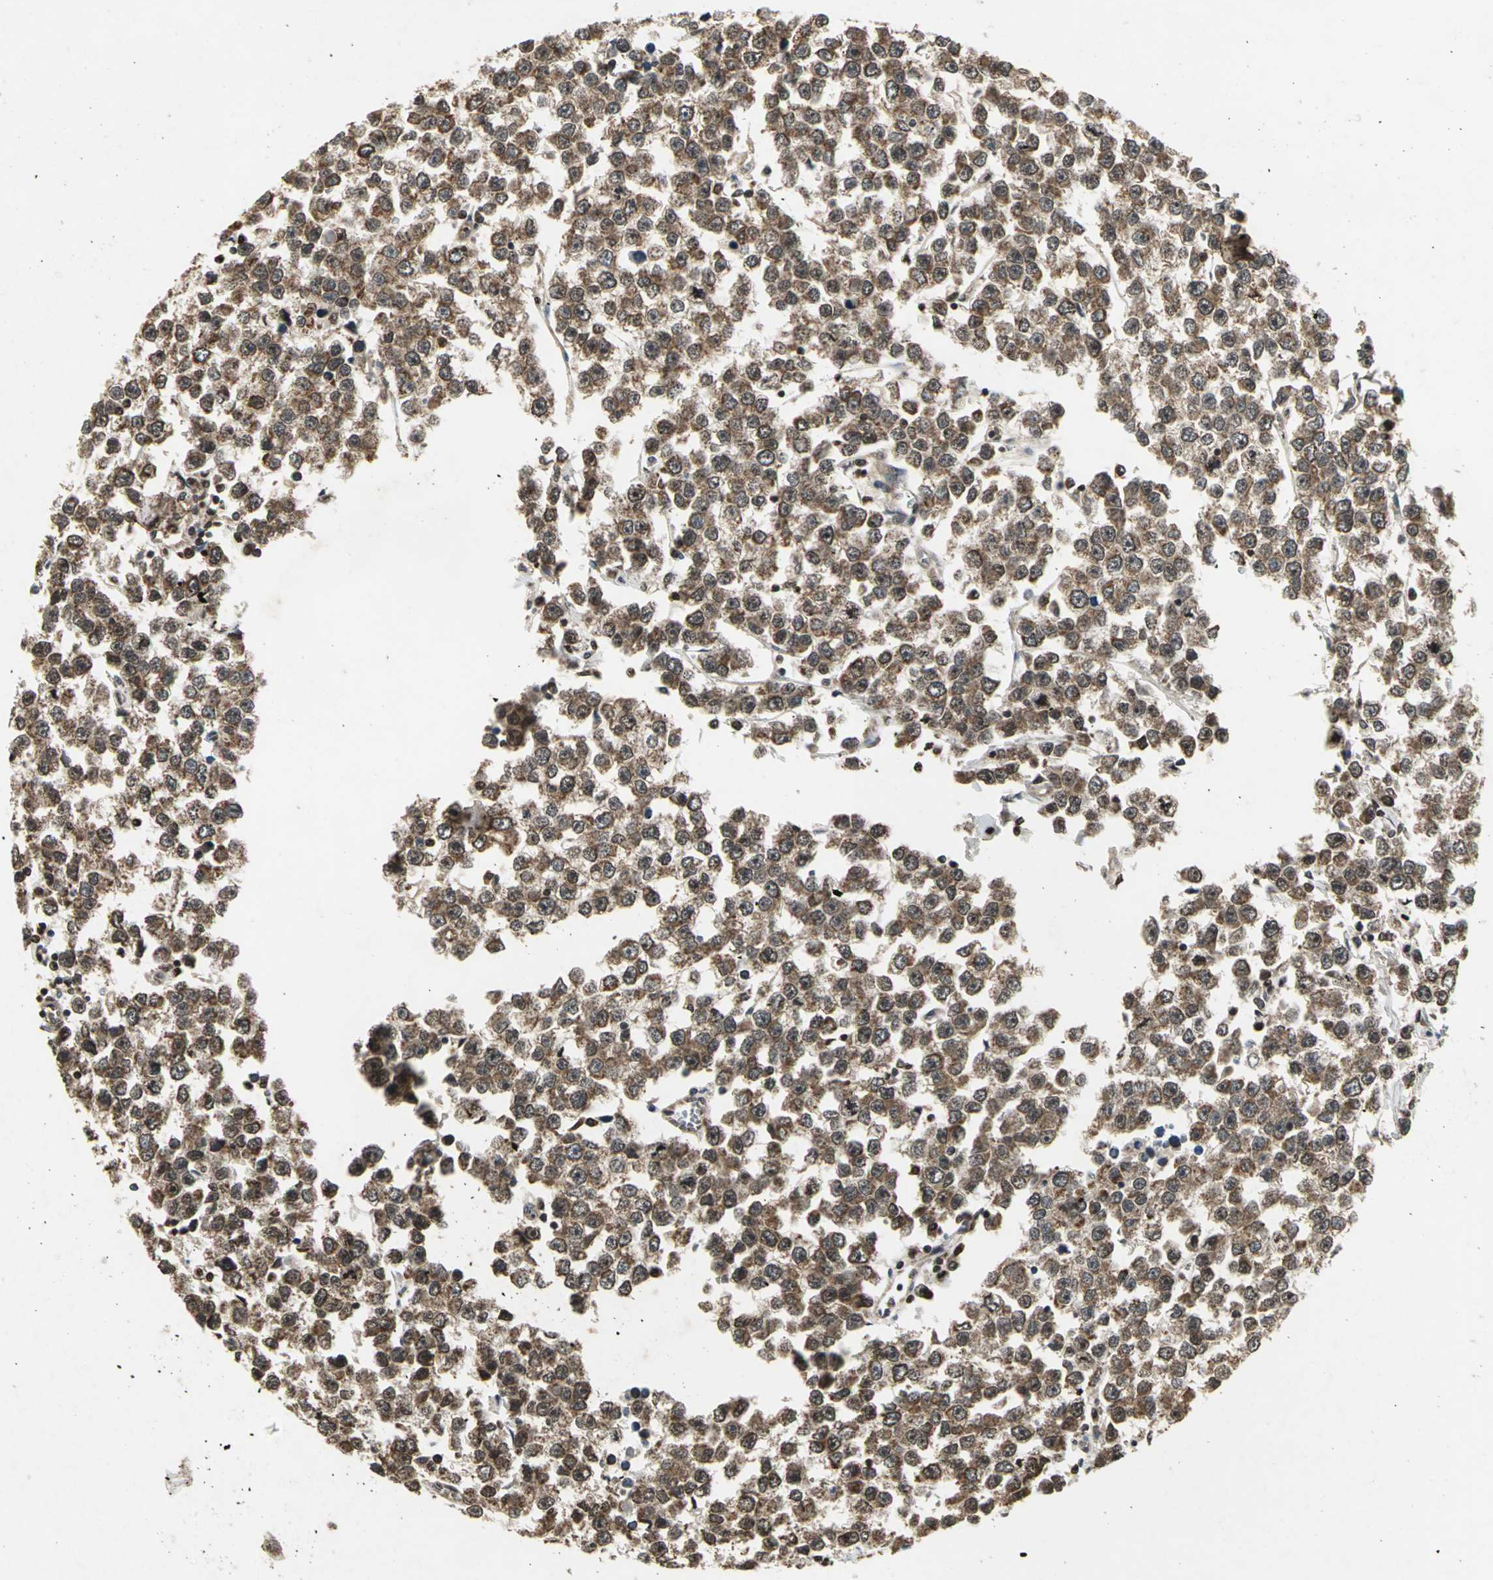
{"staining": {"intensity": "moderate", "quantity": ">75%", "location": "cytoplasmic/membranous,nuclear"}, "tissue": "testis cancer", "cell_type": "Tumor cells", "image_type": "cancer", "snomed": [{"axis": "morphology", "description": "Seminoma, NOS"}, {"axis": "morphology", "description": "Carcinoma, Embryonal, NOS"}, {"axis": "topography", "description": "Testis"}], "caption": "This histopathology image displays immunohistochemistry staining of testis cancer, with medium moderate cytoplasmic/membranous and nuclear expression in about >75% of tumor cells.", "gene": "AHR", "patient": {"sex": "male", "age": 52}}